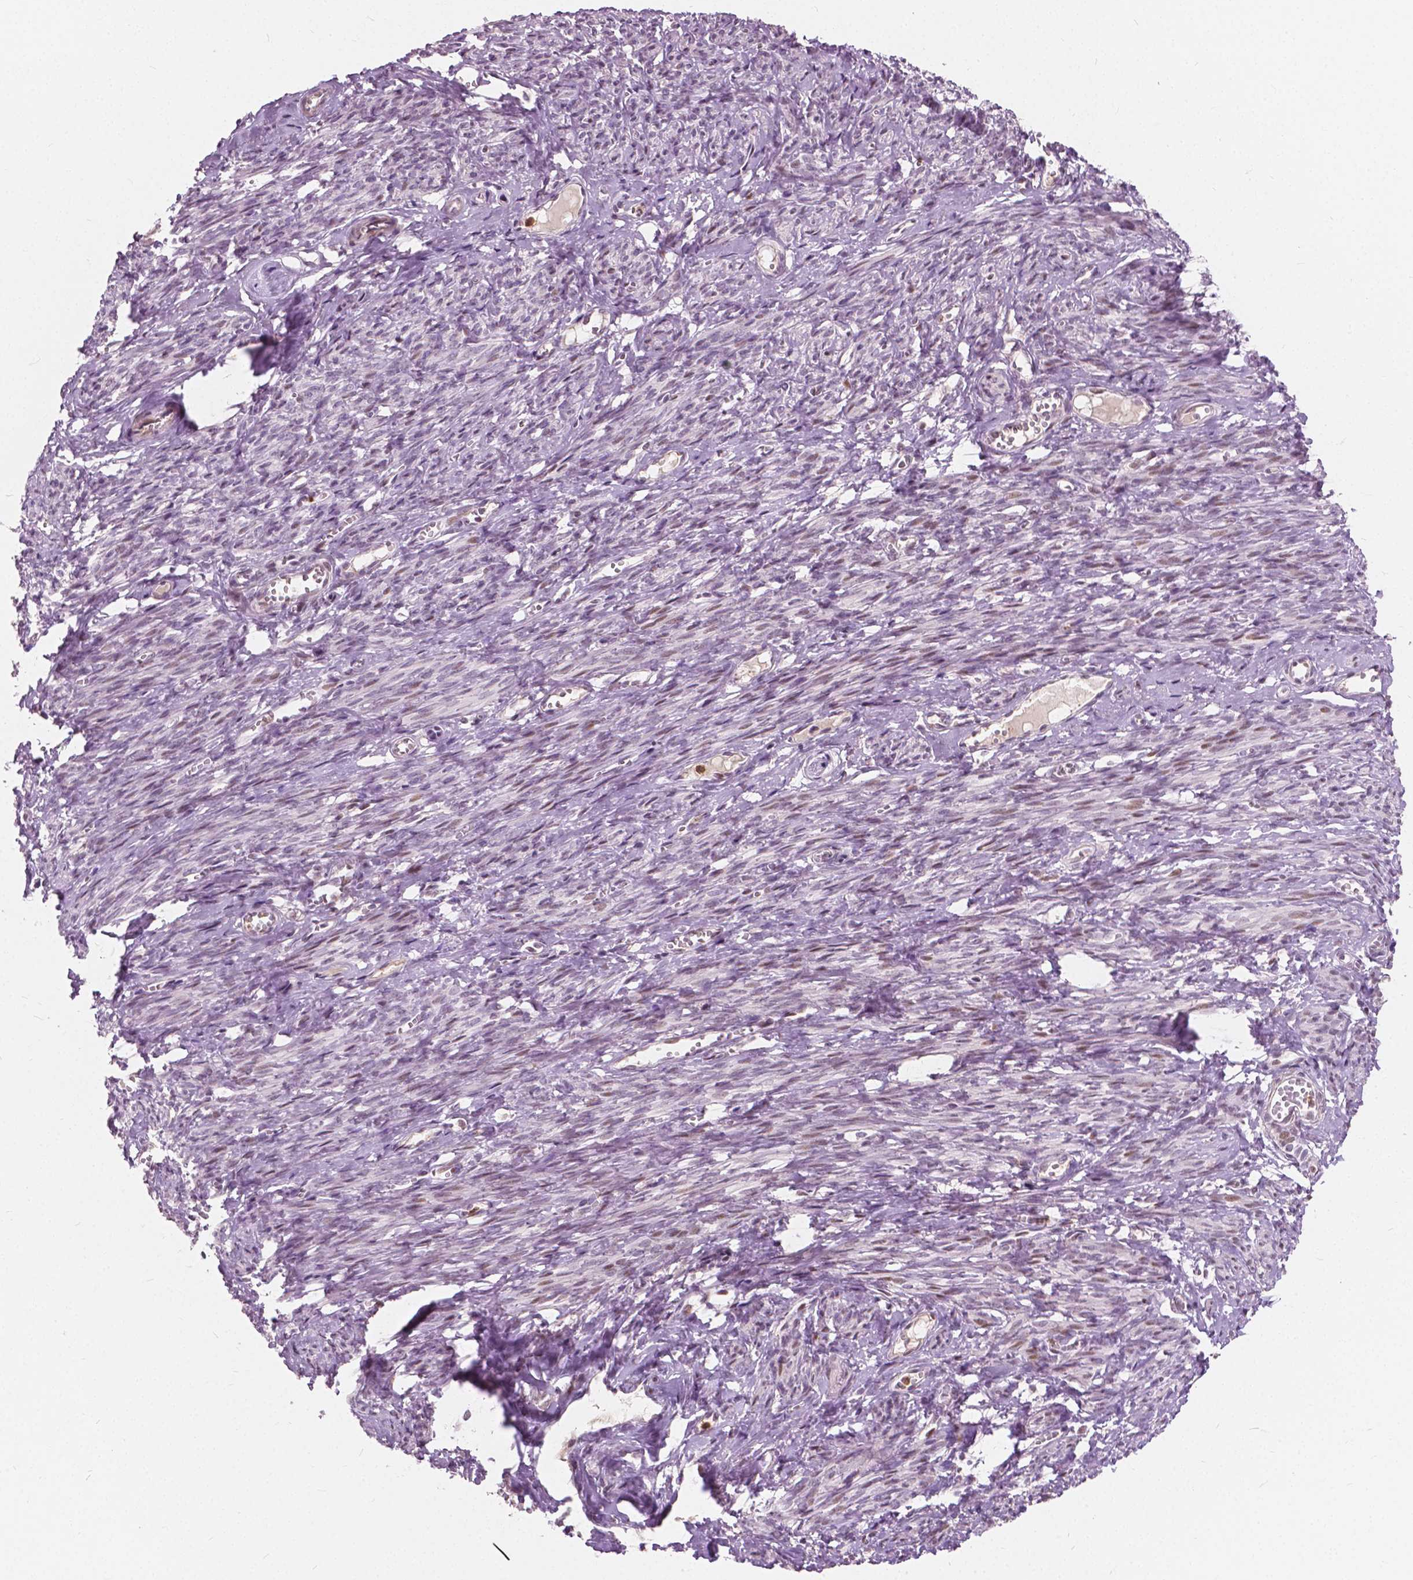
{"staining": {"intensity": "negative", "quantity": "none", "location": "none"}, "tissue": "smooth muscle", "cell_type": "Smooth muscle cells", "image_type": "normal", "snomed": [{"axis": "morphology", "description": "Normal tissue, NOS"}, {"axis": "topography", "description": "Smooth muscle"}], "caption": "IHC image of normal smooth muscle stained for a protein (brown), which reveals no staining in smooth muscle cells.", "gene": "DLX6", "patient": {"sex": "female", "age": 65}}